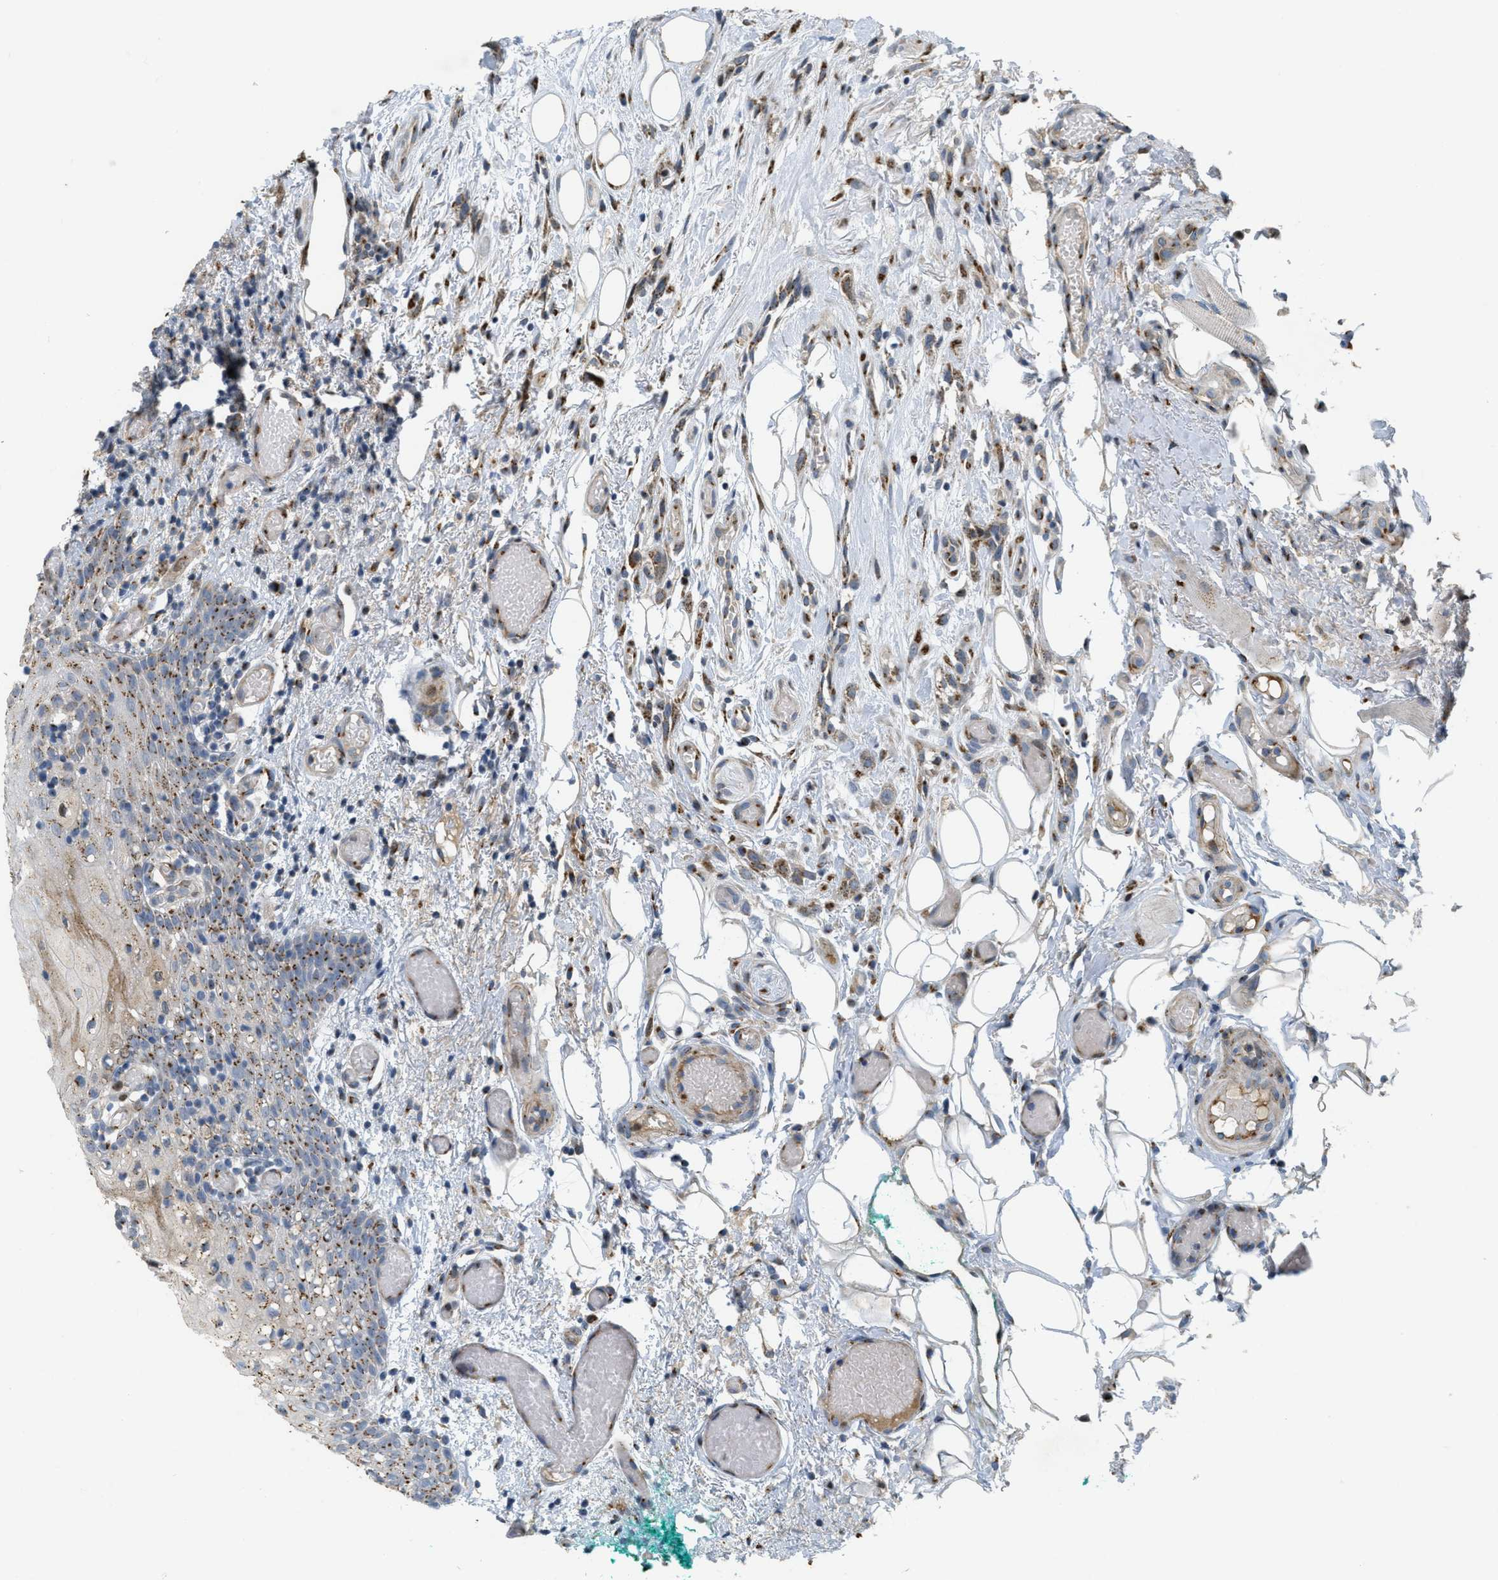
{"staining": {"intensity": "moderate", "quantity": ">75%", "location": "cytoplasmic/membranous"}, "tissue": "oral mucosa", "cell_type": "Squamous epithelial cells", "image_type": "normal", "snomed": [{"axis": "morphology", "description": "Normal tissue, NOS"}, {"axis": "morphology", "description": "Squamous cell carcinoma, NOS"}, {"axis": "topography", "description": "Oral tissue"}, {"axis": "topography", "description": "Salivary gland"}, {"axis": "topography", "description": "Head-Neck"}], "caption": "Oral mucosa was stained to show a protein in brown. There is medium levels of moderate cytoplasmic/membranous expression in about >75% of squamous epithelial cells.", "gene": "ZFPL1", "patient": {"sex": "female", "age": 62}}